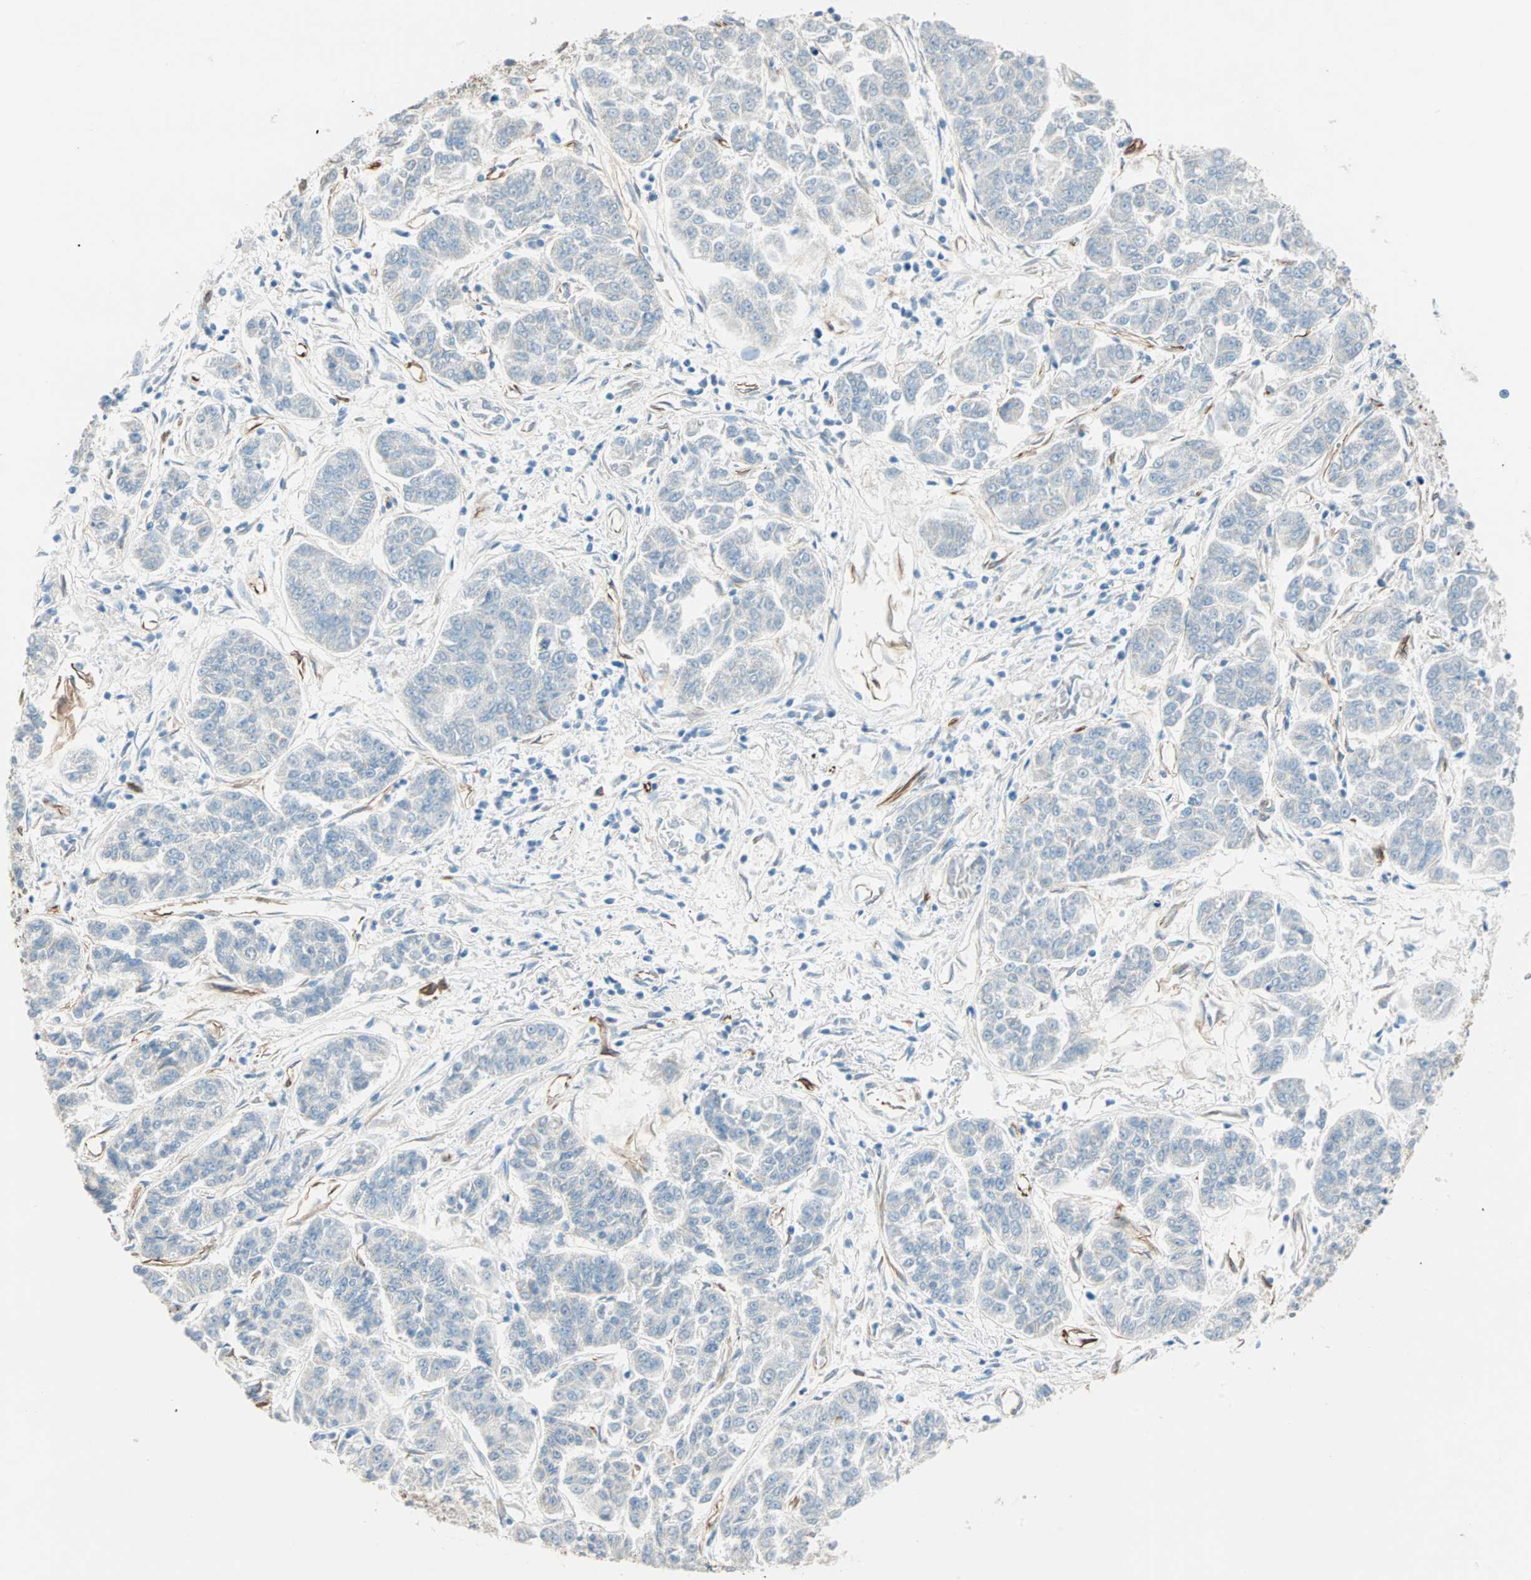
{"staining": {"intensity": "negative", "quantity": "none", "location": "none"}, "tissue": "lung cancer", "cell_type": "Tumor cells", "image_type": "cancer", "snomed": [{"axis": "morphology", "description": "Adenocarcinoma, NOS"}, {"axis": "topography", "description": "Lung"}], "caption": "Human lung cancer (adenocarcinoma) stained for a protein using immunohistochemistry (IHC) exhibits no positivity in tumor cells.", "gene": "NES", "patient": {"sex": "male", "age": 84}}